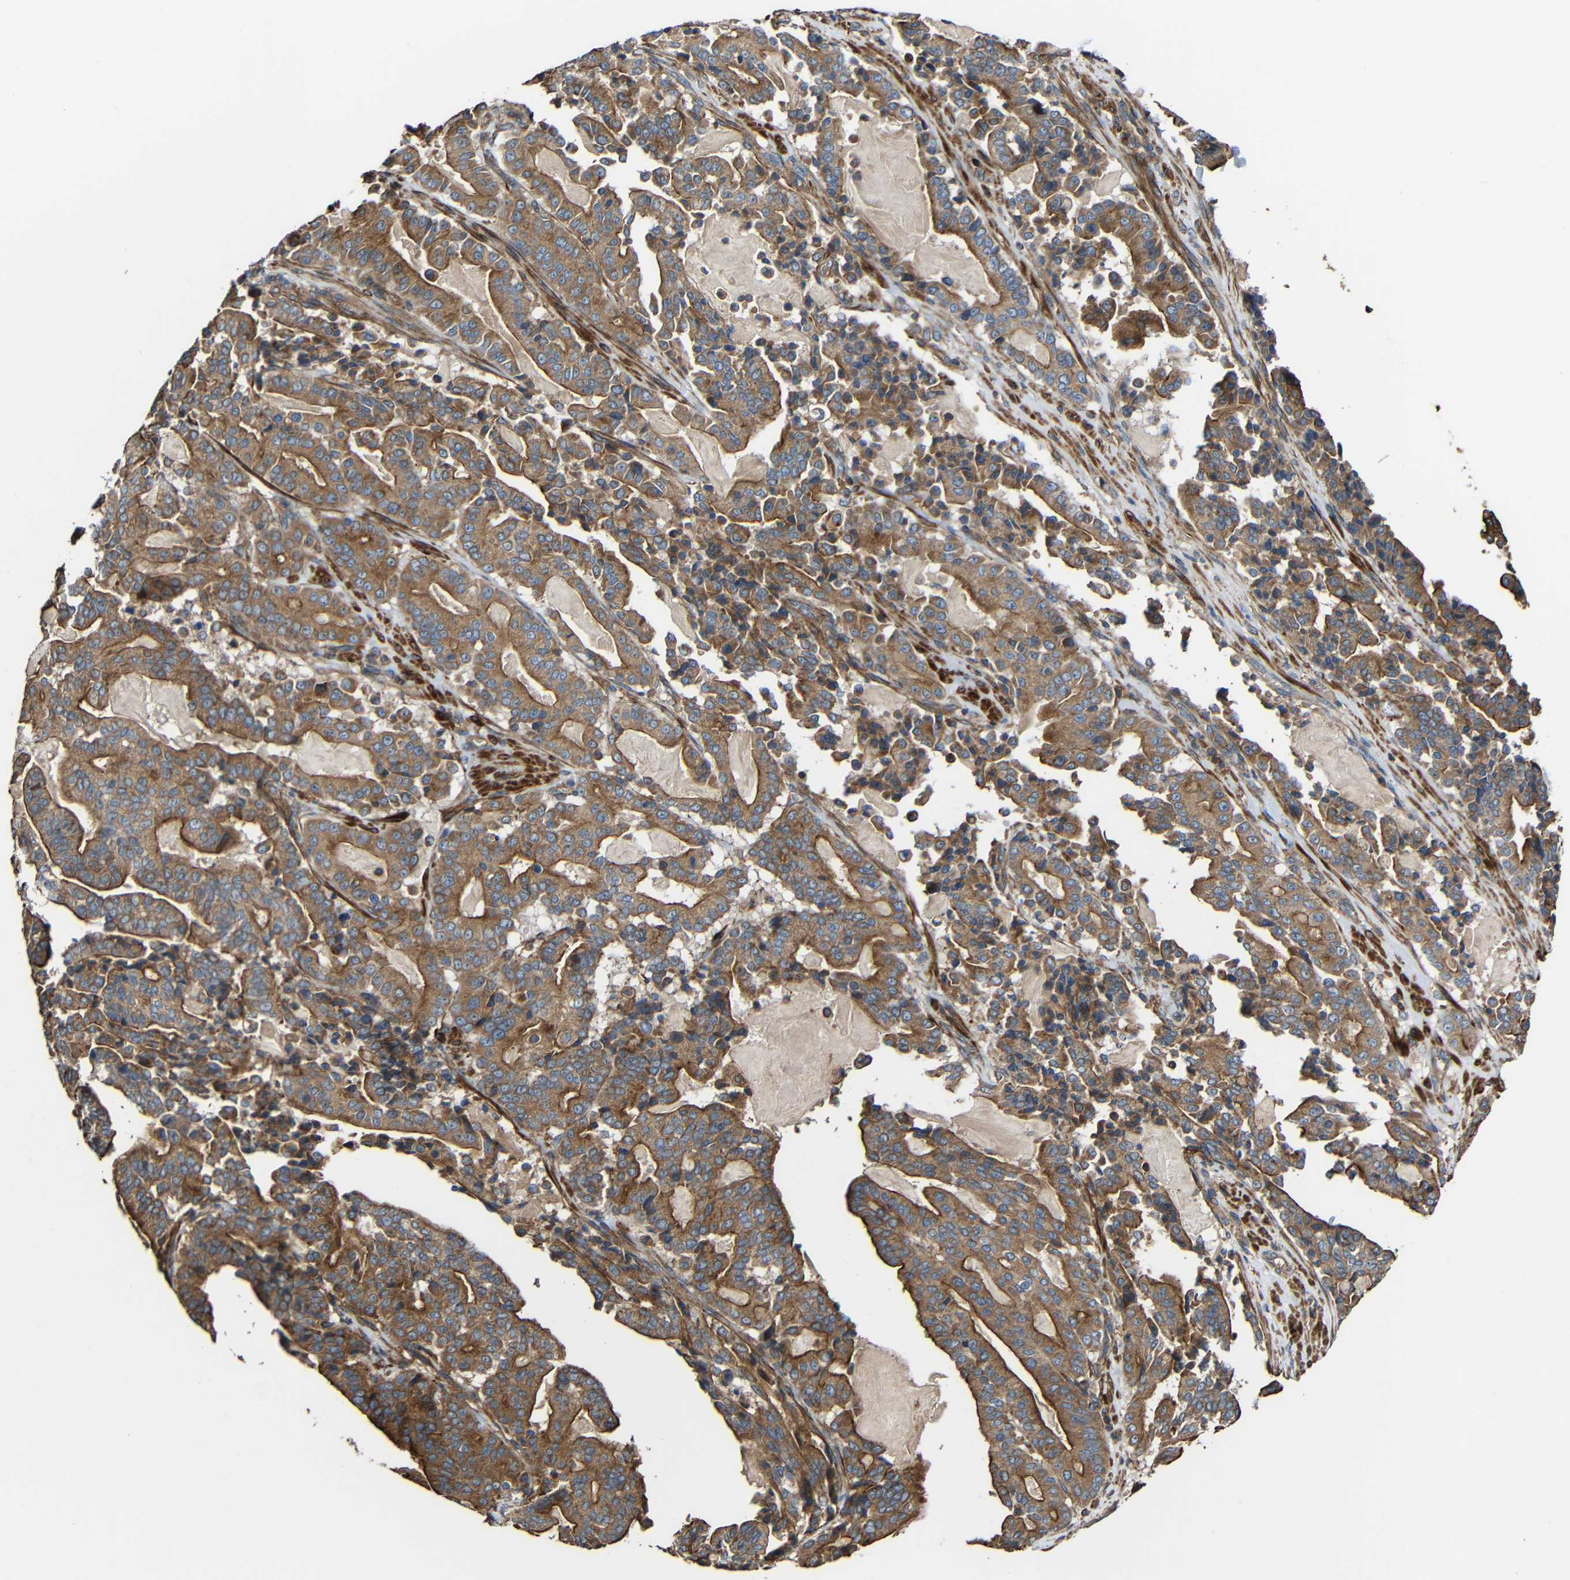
{"staining": {"intensity": "moderate", "quantity": ">75%", "location": "cytoplasmic/membranous"}, "tissue": "pancreatic cancer", "cell_type": "Tumor cells", "image_type": "cancer", "snomed": [{"axis": "morphology", "description": "Adenocarcinoma, NOS"}, {"axis": "topography", "description": "Pancreas"}], "caption": "Pancreatic adenocarcinoma tissue demonstrates moderate cytoplasmic/membranous positivity in approximately >75% of tumor cells", "gene": "RHOT2", "patient": {"sex": "male", "age": 63}}